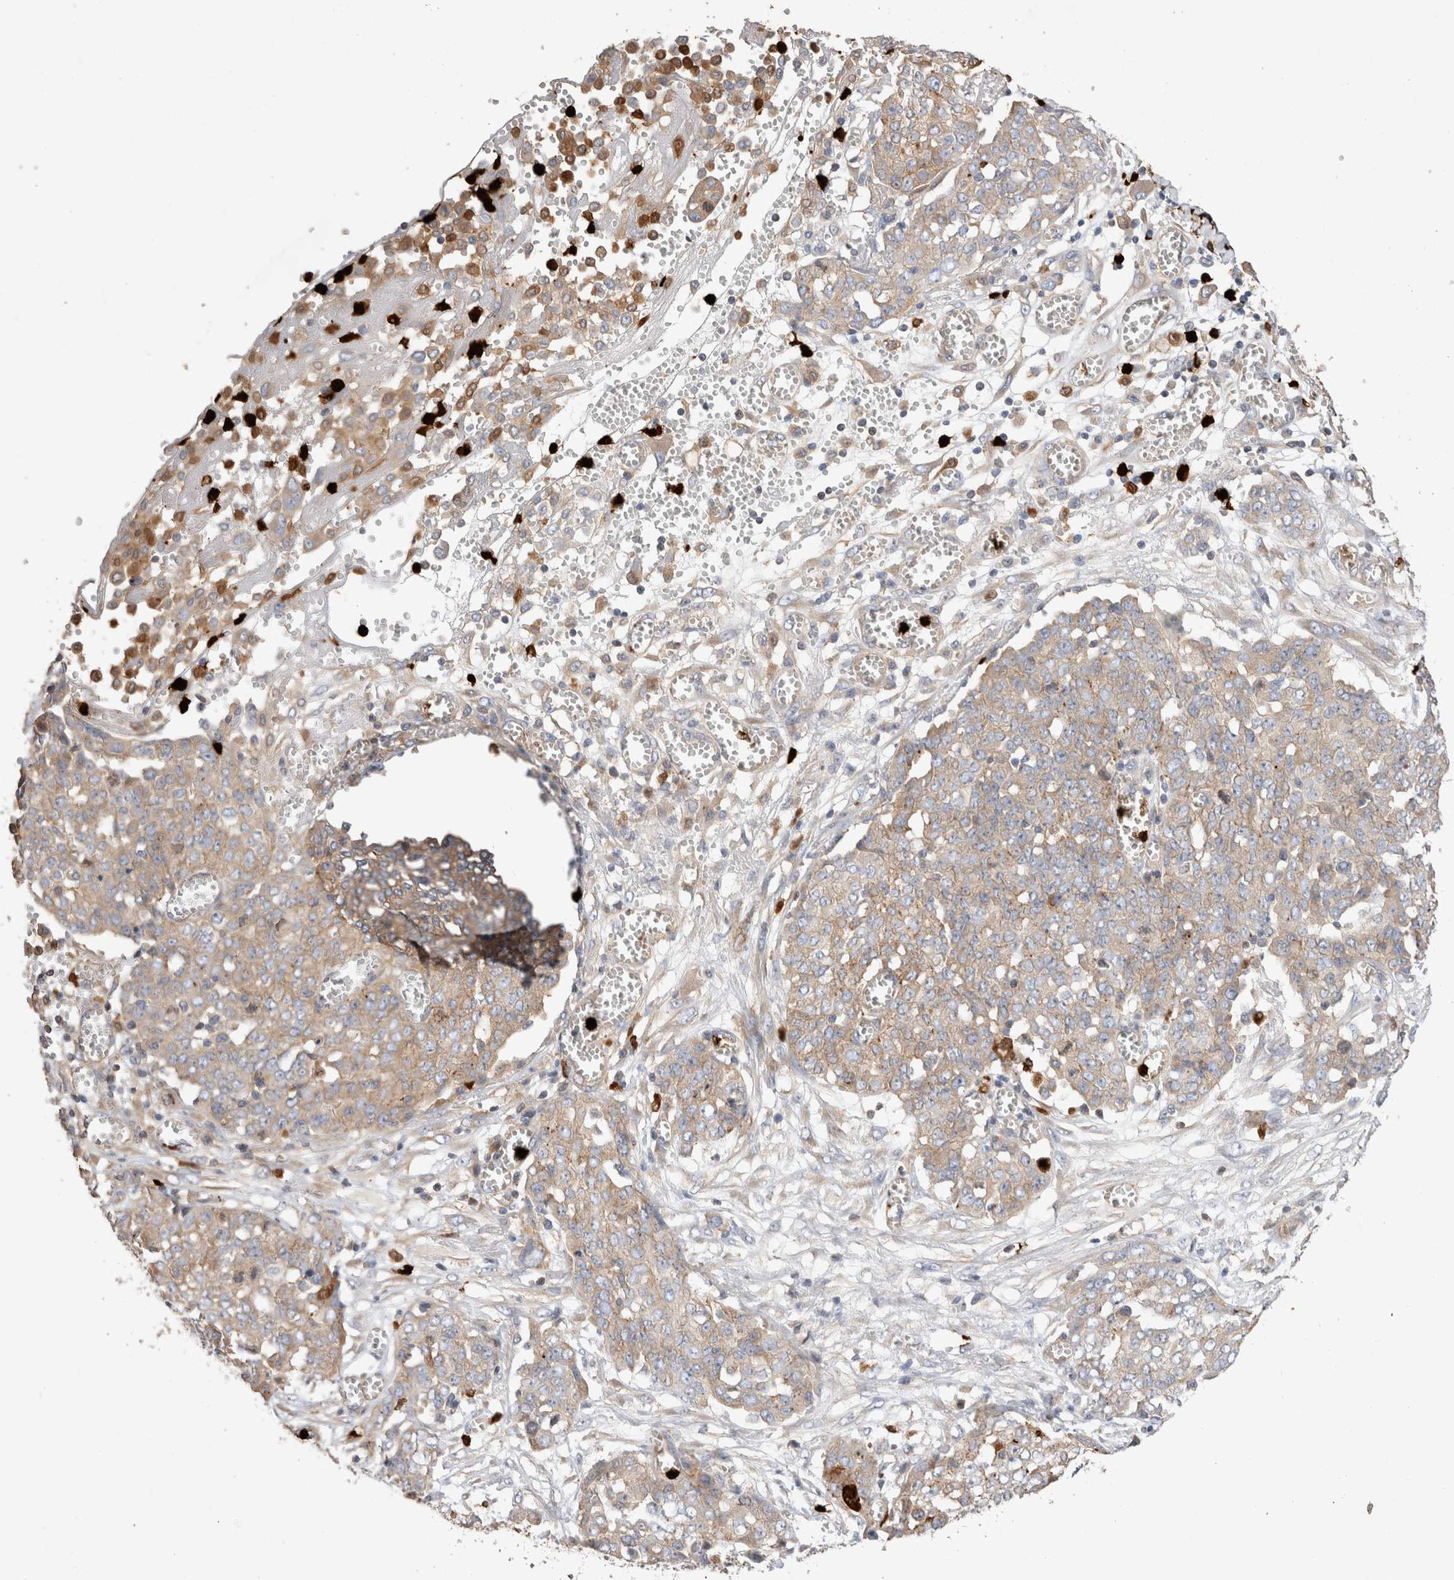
{"staining": {"intensity": "weak", "quantity": ">75%", "location": "cytoplasmic/membranous"}, "tissue": "ovarian cancer", "cell_type": "Tumor cells", "image_type": "cancer", "snomed": [{"axis": "morphology", "description": "Cystadenocarcinoma, serous, NOS"}, {"axis": "topography", "description": "Soft tissue"}, {"axis": "topography", "description": "Ovary"}], "caption": "Protein expression analysis of ovarian cancer (serous cystadenocarcinoma) reveals weak cytoplasmic/membranous expression in about >75% of tumor cells. (IHC, brightfield microscopy, high magnification).", "gene": "NXT2", "patient": {"sex": "female", "age": 57}}